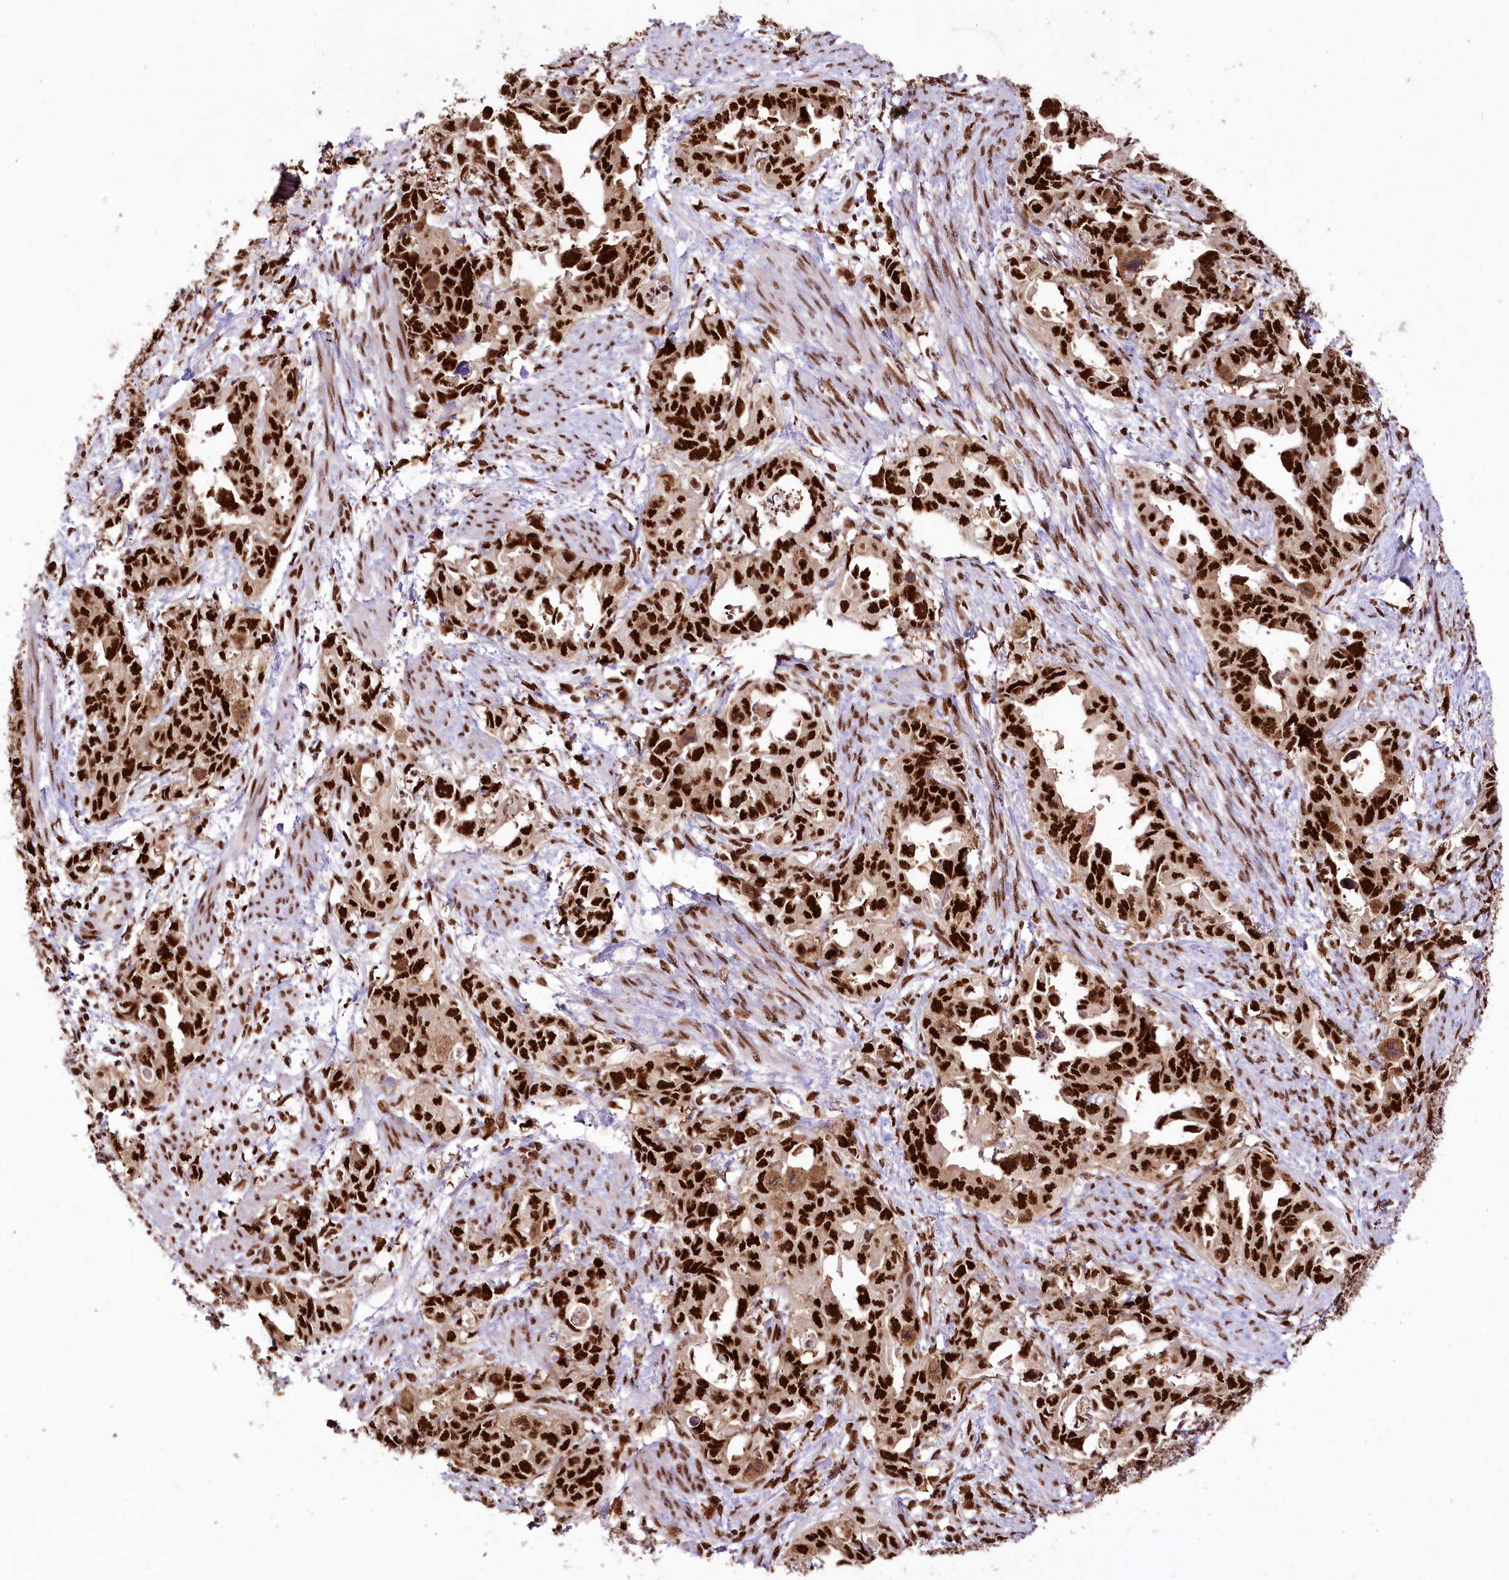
{"staining": {"intensity": "strong", "quantity": ">75%", "location": "cytoplasmic/membranous,nuclear"}, "tissue": "endometrial cancer", "cell_type": "Tumor cells", "image_type": "cancer", "snomed": [{"axis": "morphology", "description": "Adenocarcinoma, NOS"}, {"axis": "topography", "description": "Endometrium"}], "caption": "This is an image of immunohistochemistry staining of endometrial cancer, which shows strong positivity in the cytoplasmic/membranous and nuclear of tumor cells.", "gene": "SMARCE1", "patient": {"sex": "female", "age": 65}}